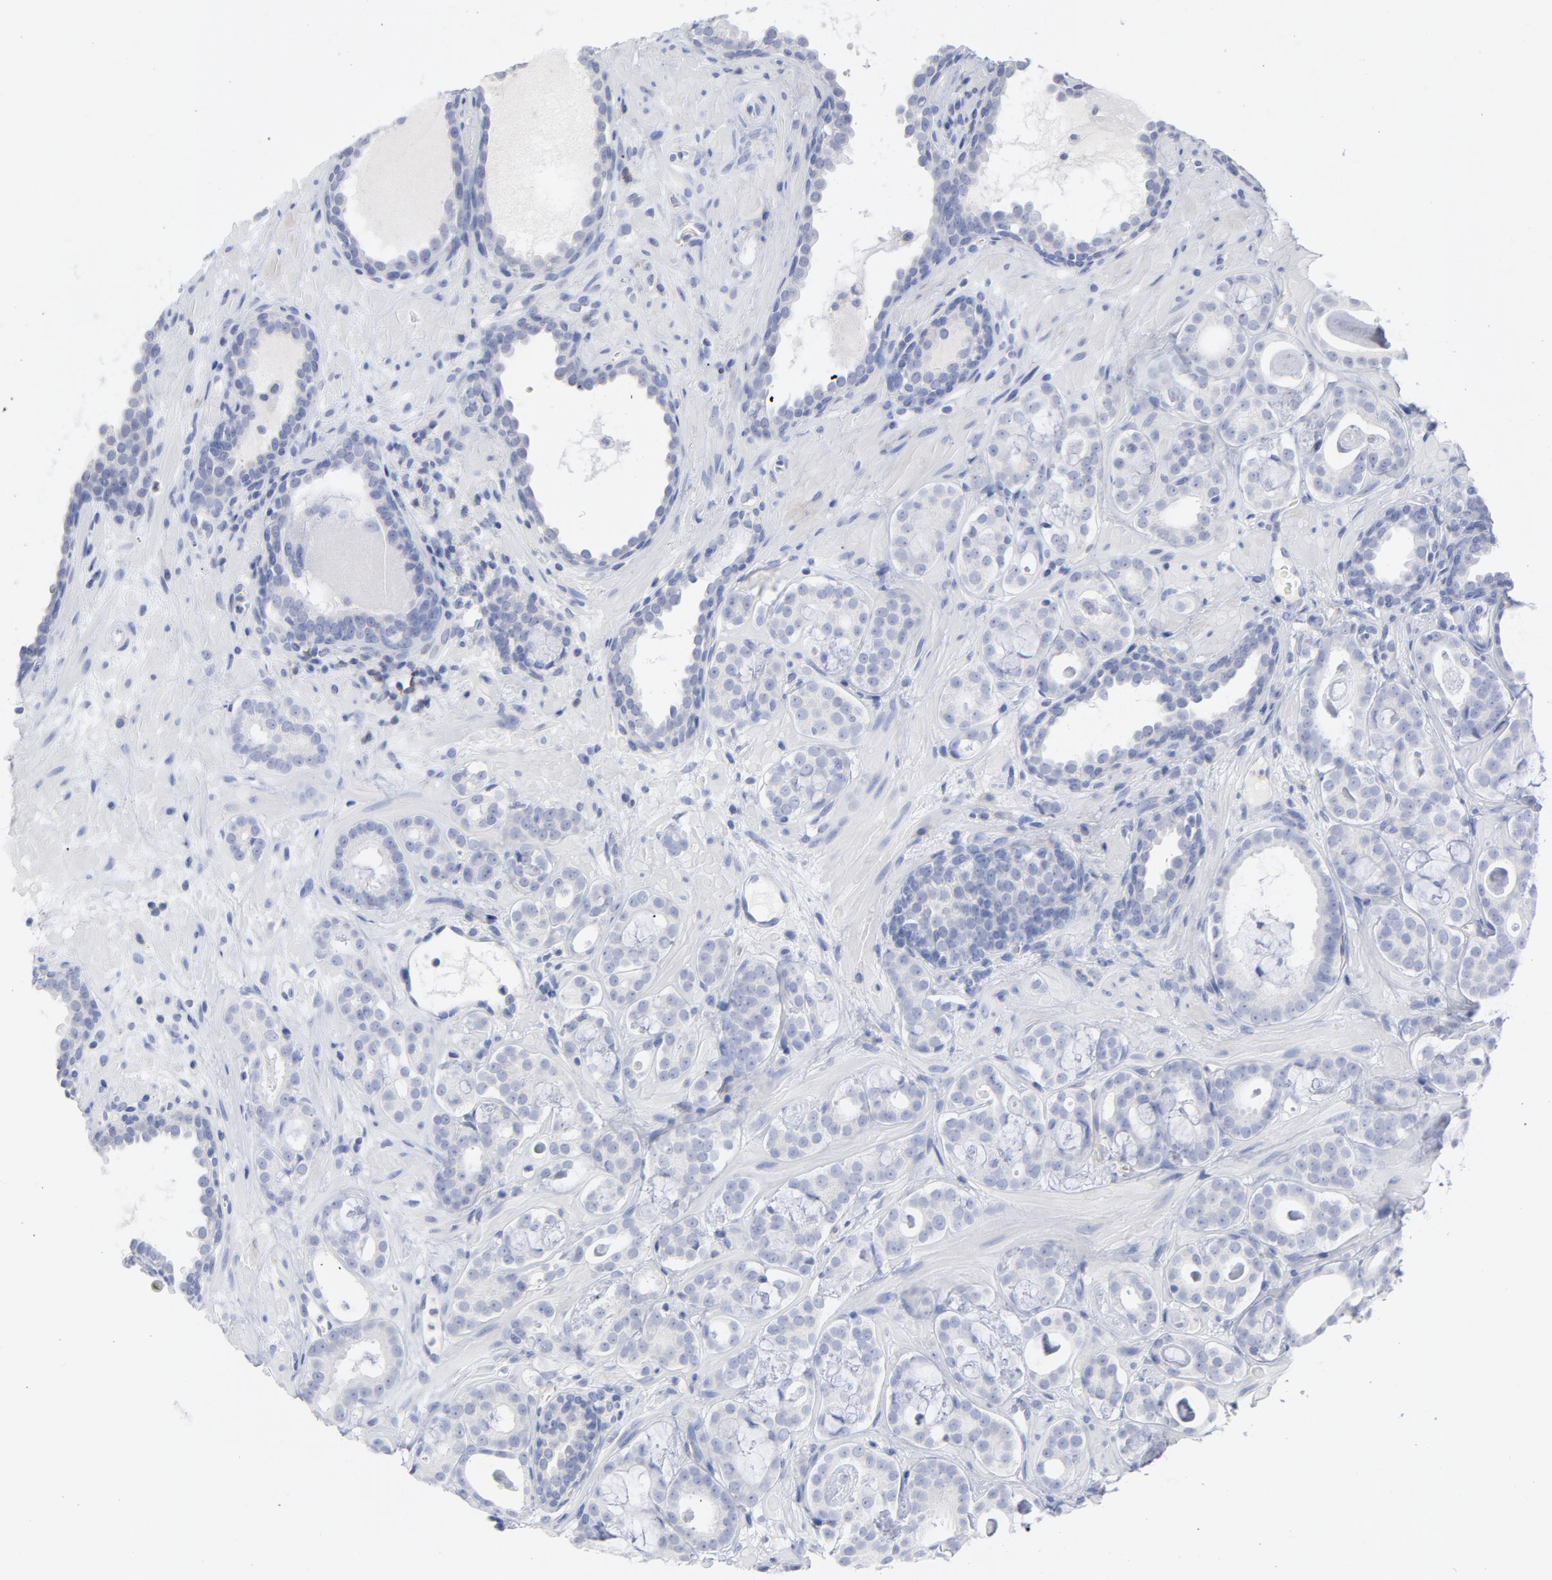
{"staining": {"intensity": "negative", "quantity": "none", "location": "none"}, "tissue": "prostate cancer", "cell_type": "Tumor cells", "image_type": "cancer", "snomed": [{"axis": "morphology", "description": "Adenocarcinoma, Low grade"}, {"axis": "topography", "description": "Prostate"}], "caption": "Immunohistochemical staining of human adenocarcinoma (low-grade) (prostate) demonstrates no significant expression in tumor cells.", "gene": "P2RY8", "patient": {"sex": "male", "age": 57}}